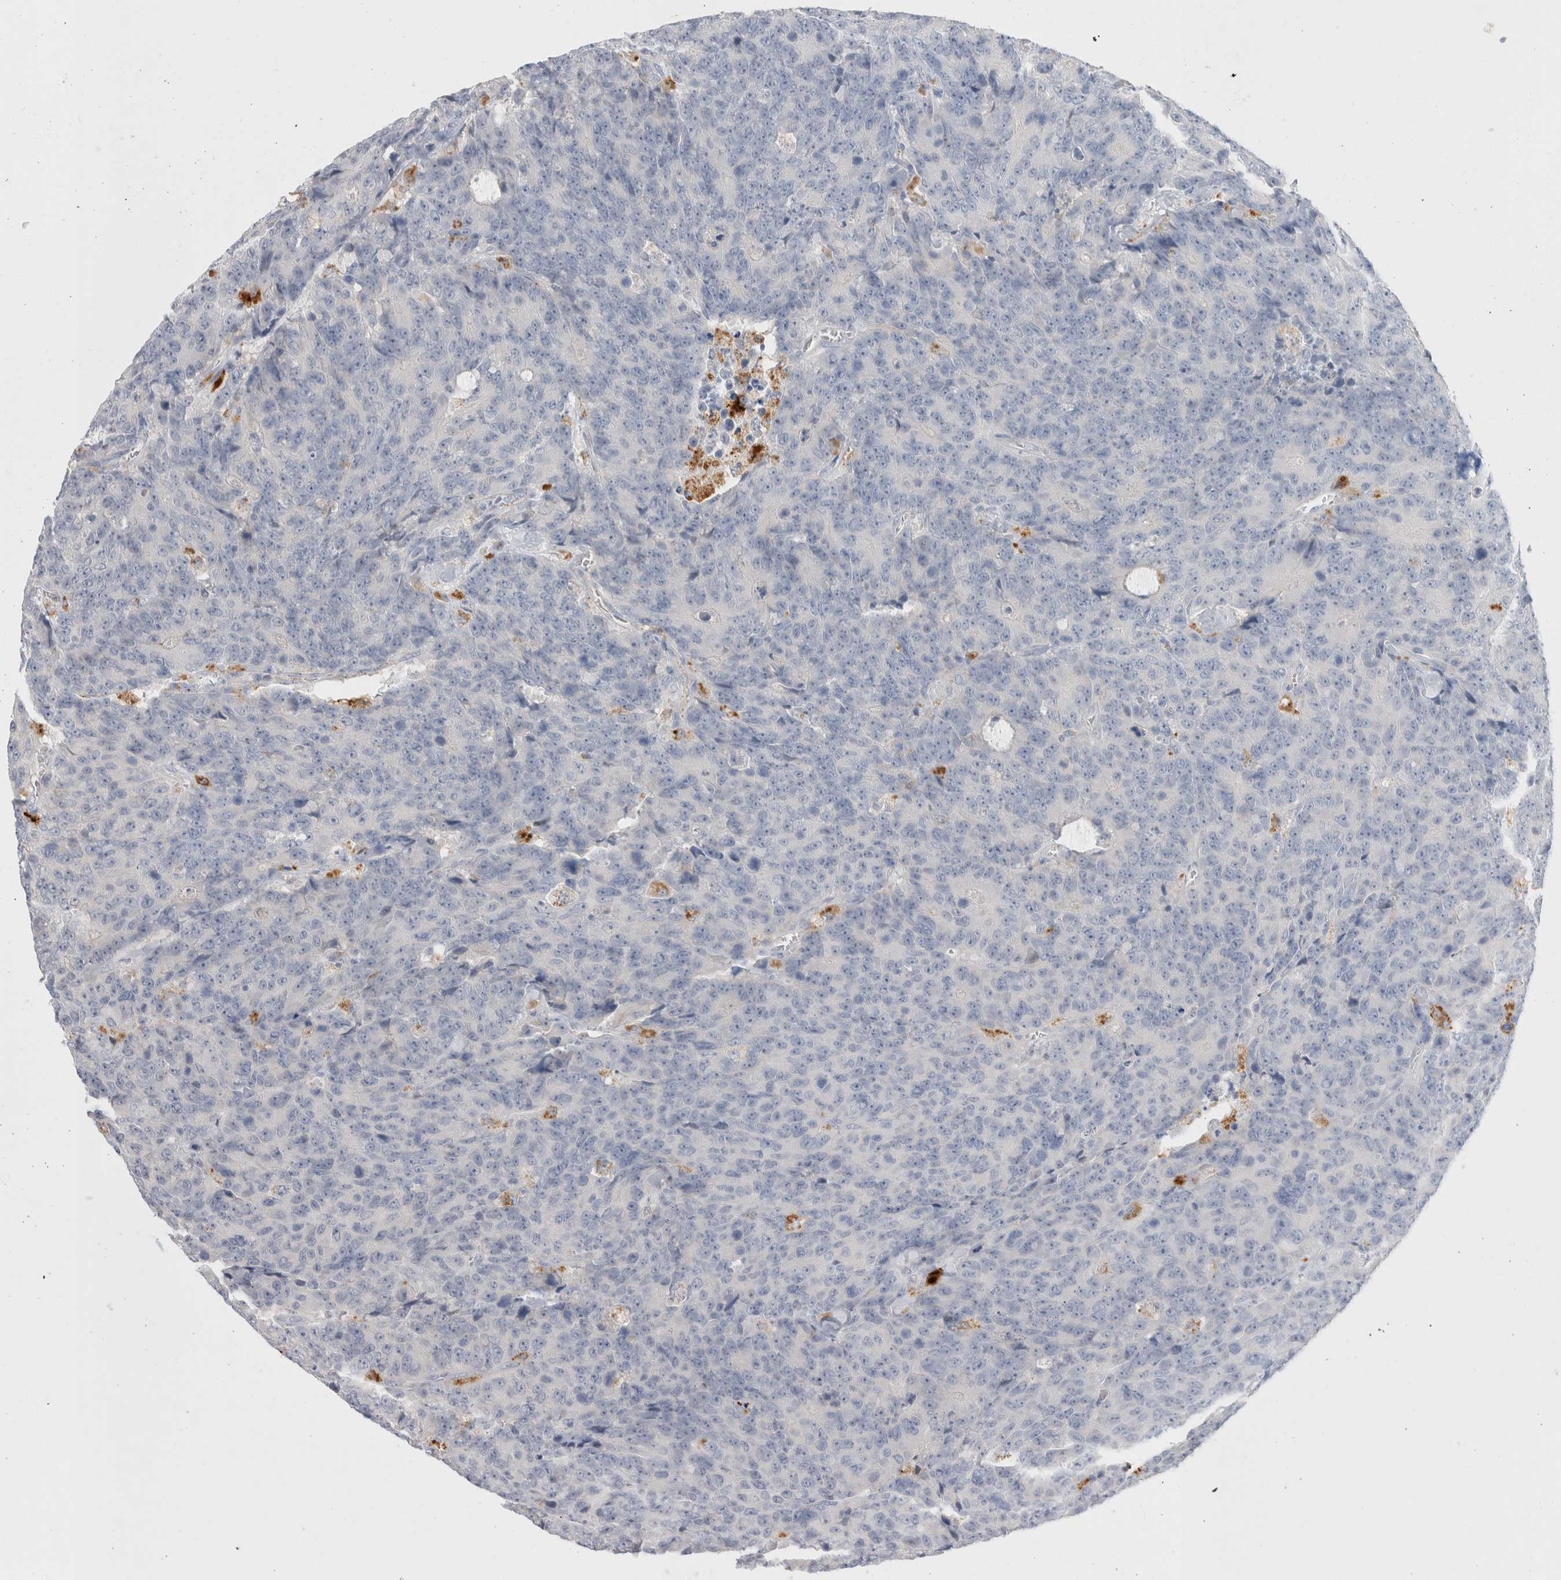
{"staining": {"intensity": "negative", "quantity": "none", "location": "none"}, "tissue": "colorectal cancer", "cell_type": "Tumor cells", "image_type": "cancer", "snomed": [{"axis": "morphology", "description": "Adenocarcinoma, NOS"}, {"axis": "topography", "description": "Colon"}], "caption": "IHC of colorectal cancer shows no positivity in tumor cells.", "gene": "HPGDS", "patient": {"sex": "female", "age": 86}}